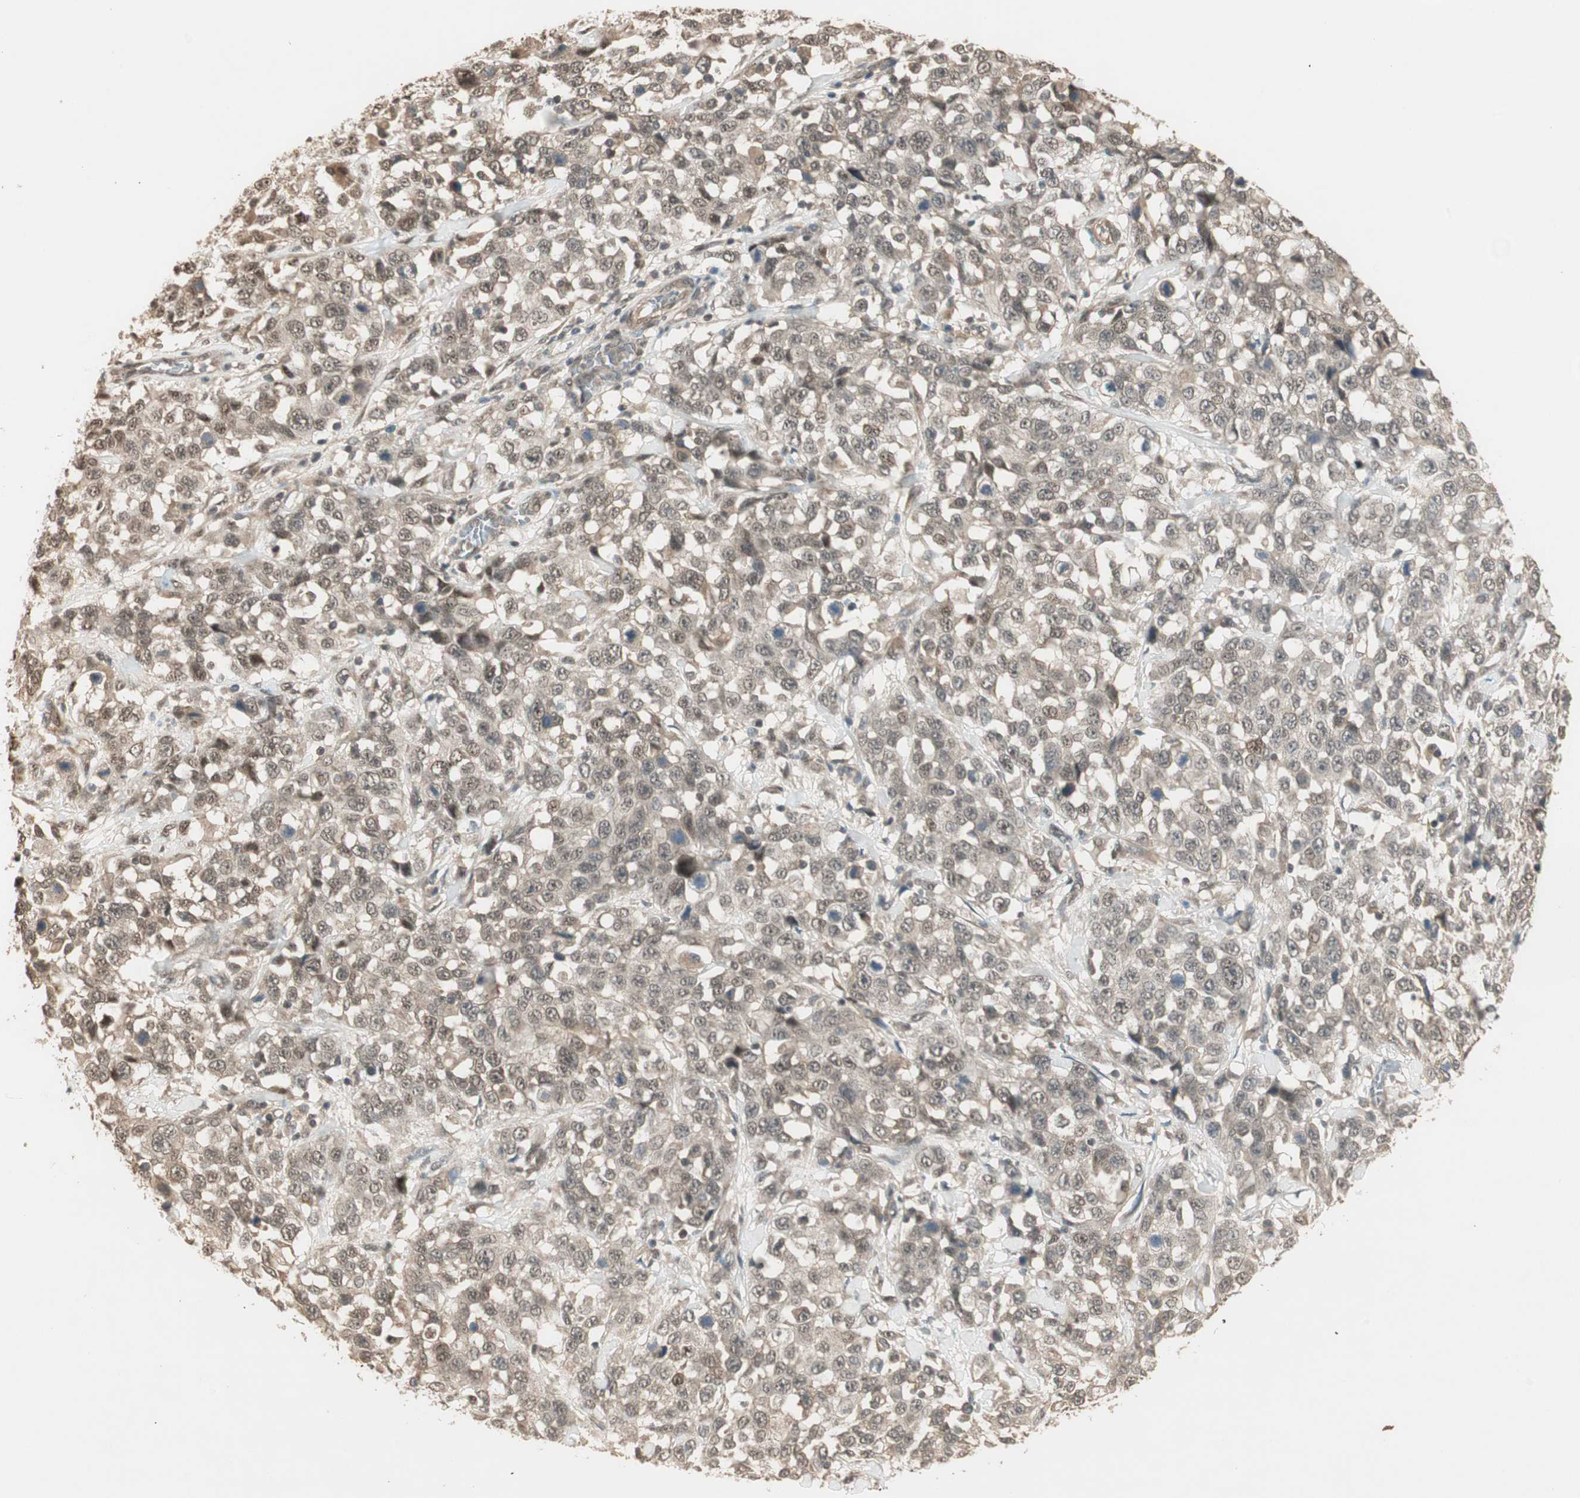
{"staining": {"intensity": "weak", "quantity": "25%-75%", "location": "cytoplasmic/membranous,nuclear"}, "tissue": "stomach cancer", "cell_type": "Tumor cells", "image_type": "cancer", "snomed": [{"axis": "morphology", "description": "Normal tissue, NOS"}, {"axis": "morphology", "description": "Adenocarcinoma, NOS"}, {"axis": "topography", "description": "Stomach"}], "caption": "Brown immunohistochemical staining in human stomach cancer (adenocarcinoma) demonstrates weak cytoplasmic/membranous and nuclear positivity in approximately 25%-75% of tumor cells. (DAB IHC, brown staining for protein, blue staining for nuclei).", "gene": "ZSCAN31", "patient": {"sex": "male", "age": 48}}